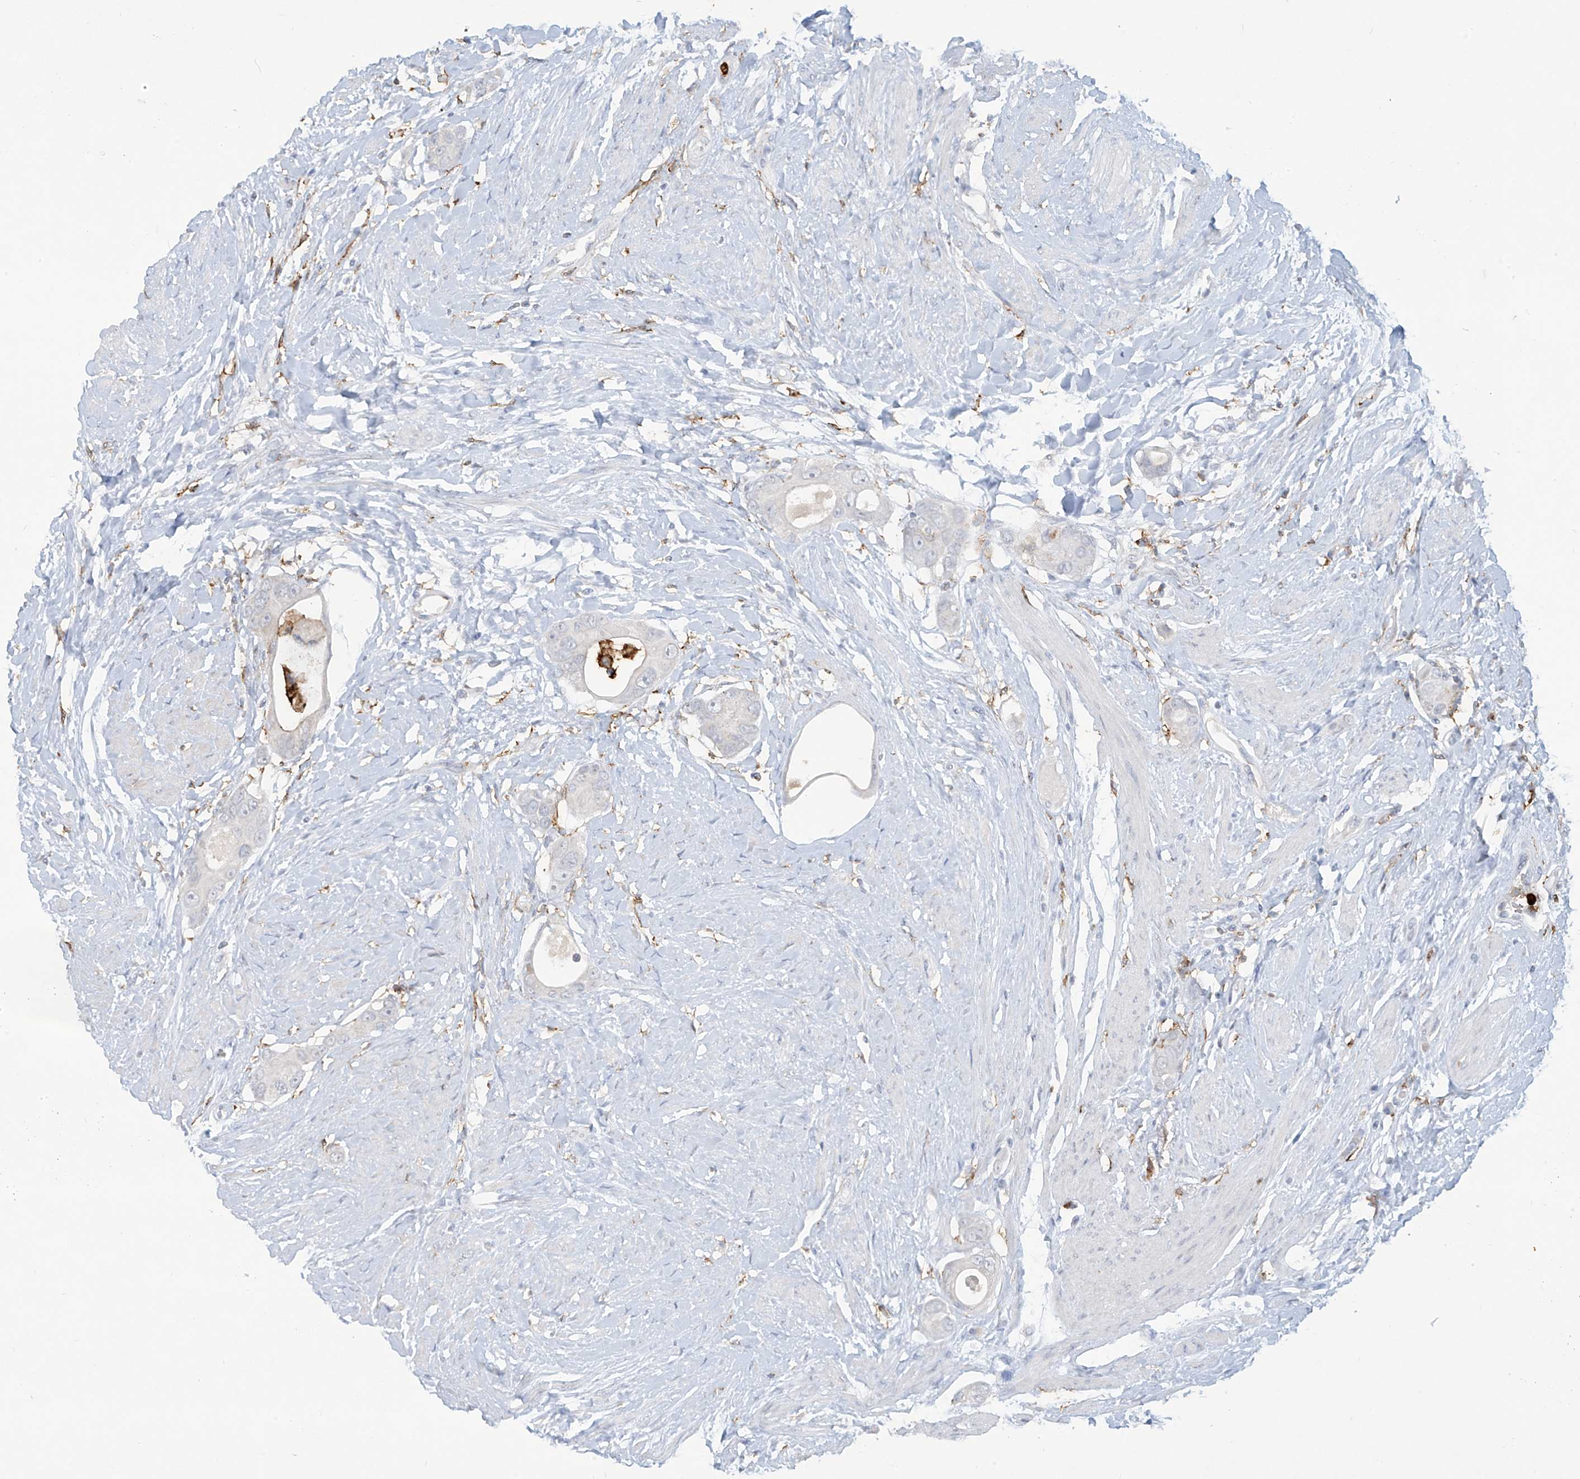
{"staining": {"intensity": "negative", "quantity": "none", "location": "none"}, "tissue": "colorectal cancer", "cell_type": "Tumor cells", "image_type": "cancer", "snomed": [{"axis": "morphology", "description": "Adenocarcinoma, NOS"}, {"axis": "topography", "description": "Rectum"}], "caption": "Immunohistochemical staining of colorectal cancer (adenocarcinoma) reveals no significant expression in tumor cells.", "gene": "FCGR3A", "patient": {"sex": "male", "age": 51}}